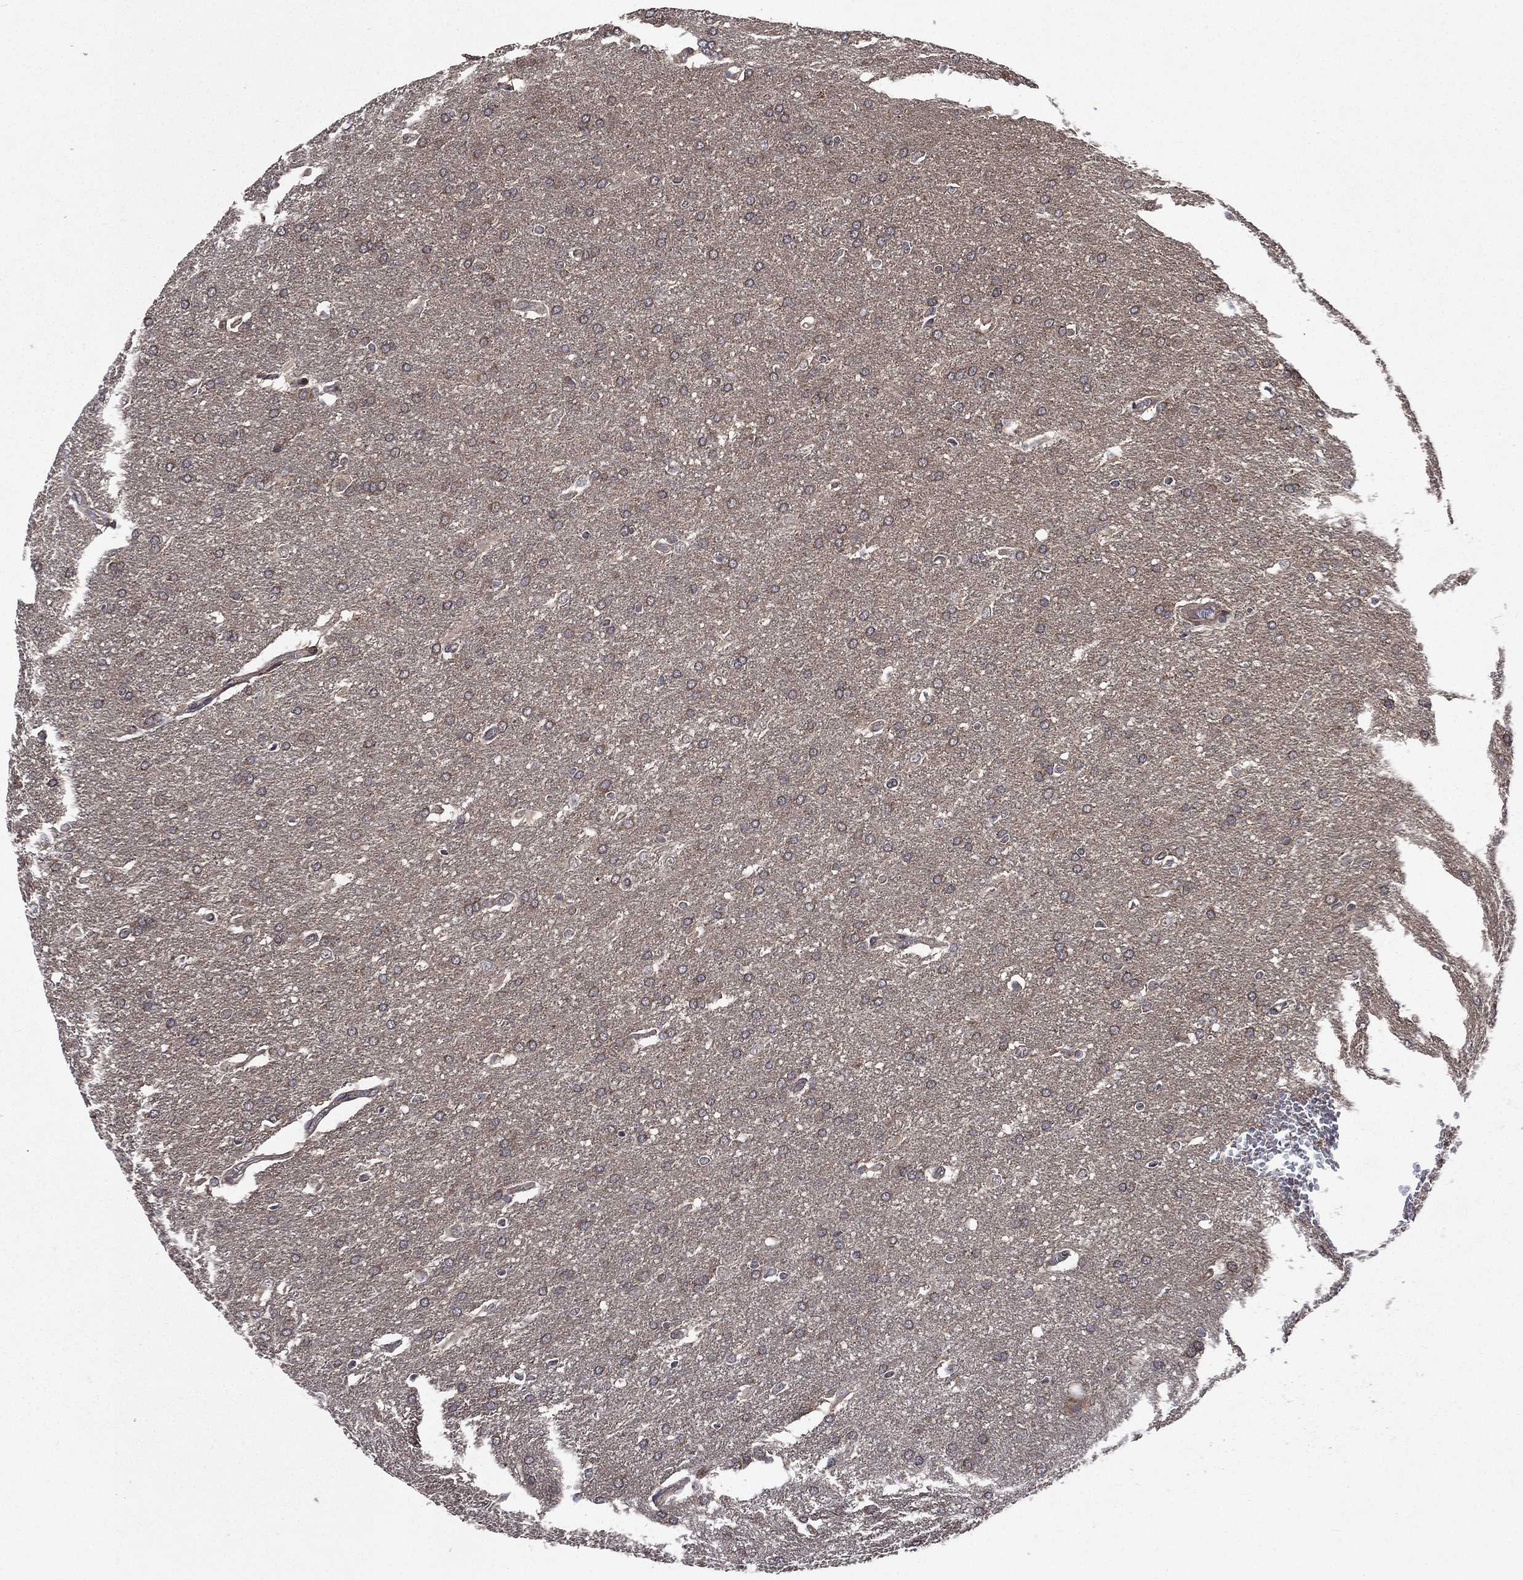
{"staining": {"intensity": "negative", "quantity": "none", "location": "none"}, "tissue": "glioma", "cell_type": "Tumor cells", "image_type": "cancer", "snomed": [{"axis": "morphology", "description": "Glioma, malignant, Low grade"}, {"axis": "topography", "description": "Brain"}], "caption": "Glioma was stained to show a protein in brown. There is no significant staining in tumor cells.", "gene": "RAB11FIP4", "patient": {"sex": "female", "age": 32}}